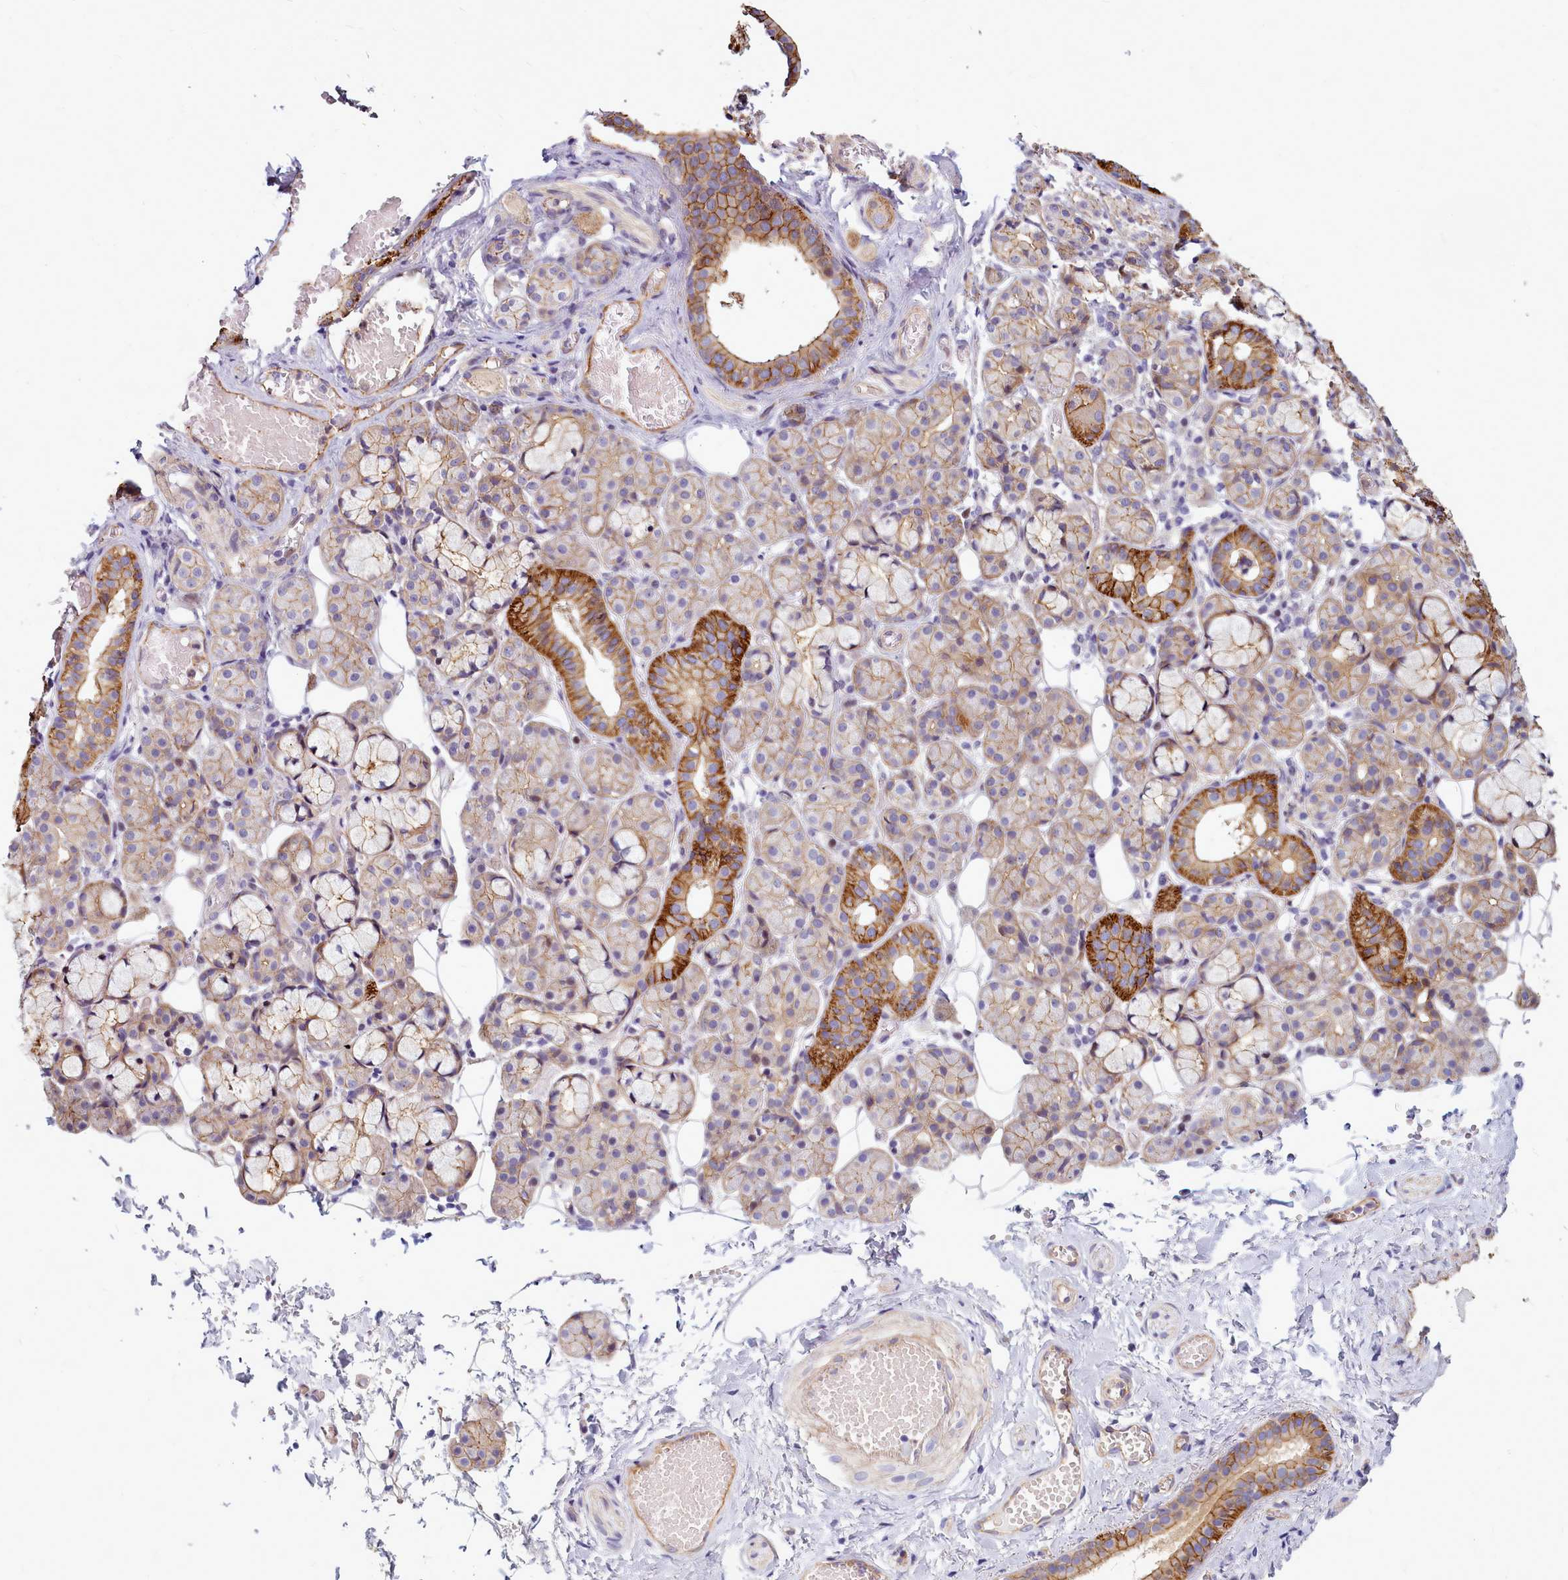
{"staining": {"intensity": "strong", "quantity": "<25%", "location": "cytoplasmic/membranous"}, "tissue": "salivary gland", "cell_type": "Glandular cells", "image_type": "normal", "snomed": [{"axis": "morphology", "description": "Normal tissue, NOS"}, {"axis": "topography", "description": "Salivary gland"}], "caption": "Protein staining displays strong cytoplasmic/membranous positivity in approximately <25% of glandular cells in unremarkable salivary gland. (DAB (3,3'-diaminobenzidine) IHC with brightfield microscopy, high magnification).", "gene": "TTC5", "patient": {"sex": "male", "age": 63}}